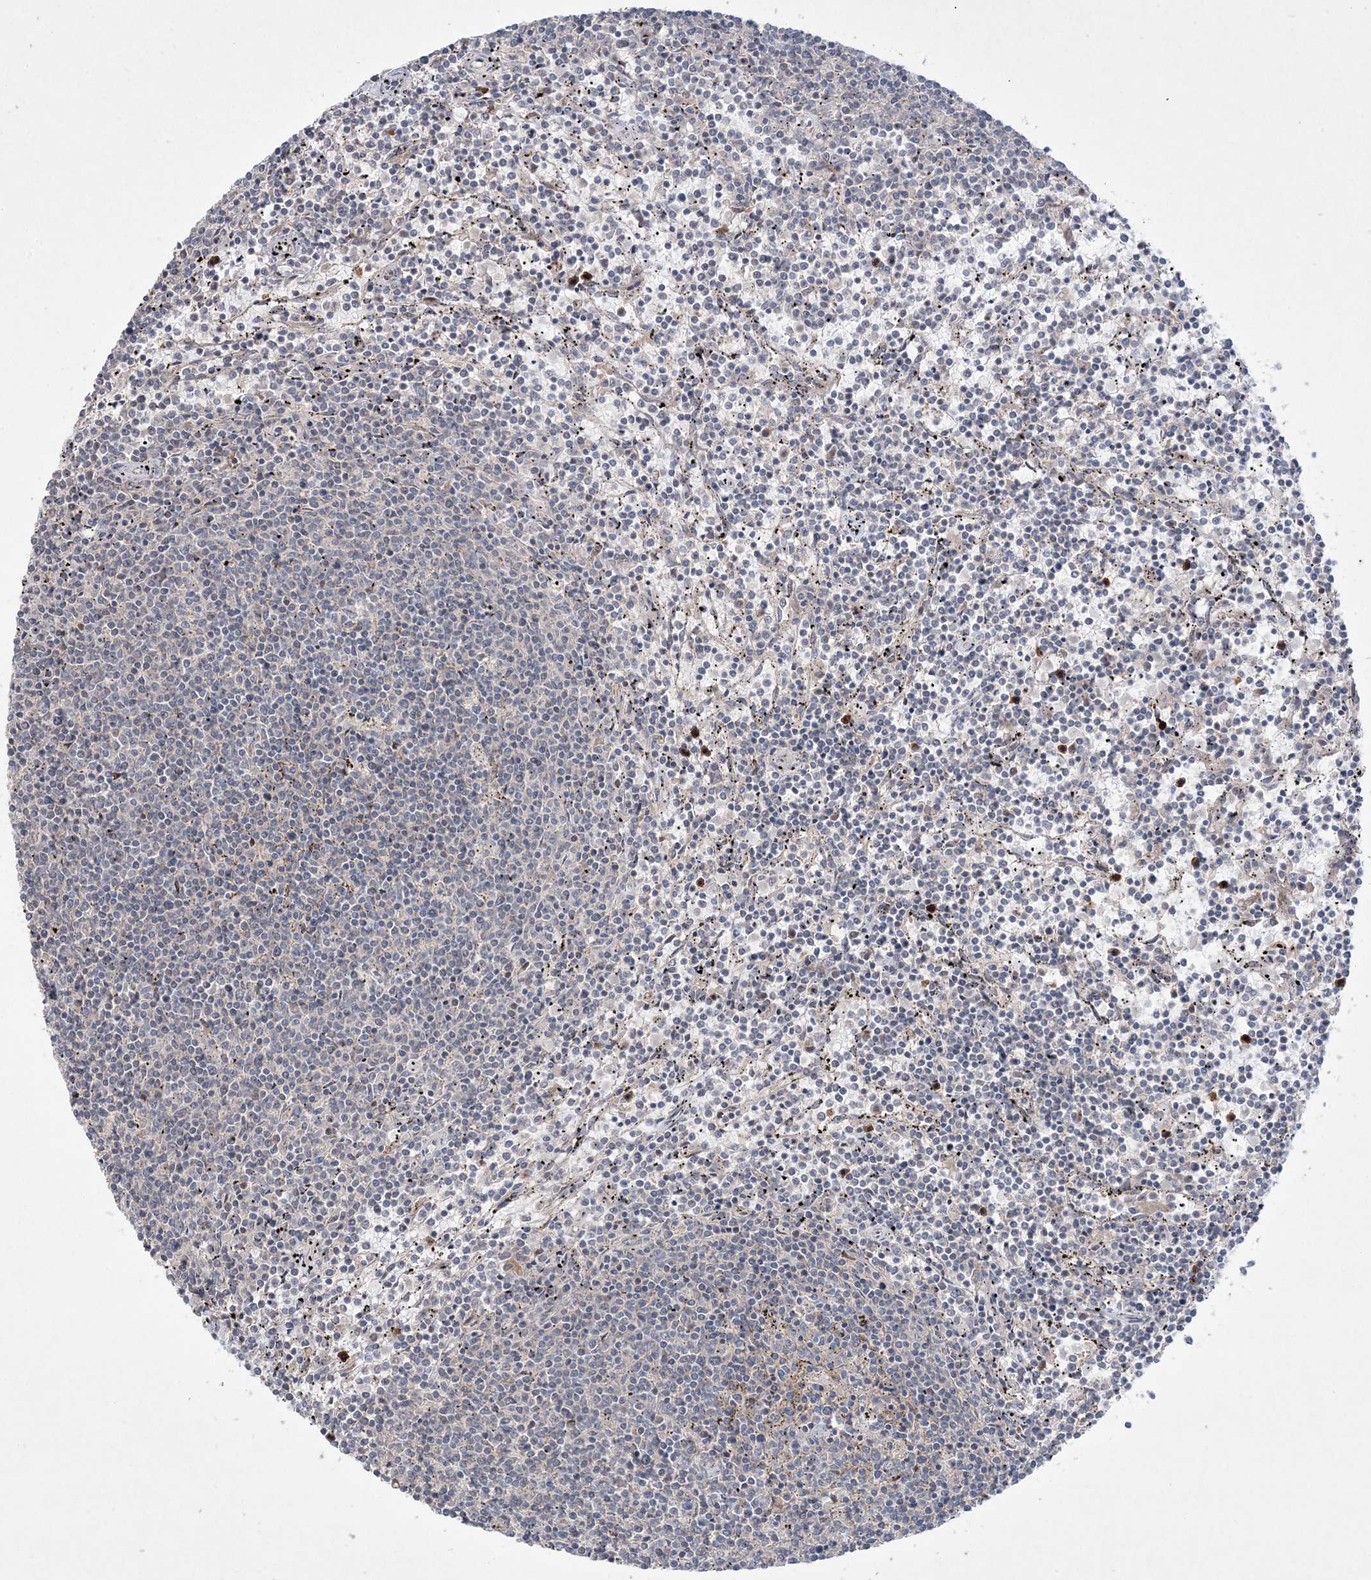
{"staining": {"intensity": "negative", "quantity": "none", "location": "none"}, "tissue": "lymphoma", "cell_type": "Tumor cells", "image_type": "cancer", "snomed": [{"axis": "morphology", "description": "Malignant lymphoma, non-Hodgkin's type, Low grade"}, {"axis": "topography", "description": "Spleen"}], "caption": "Immunohistochemistry (IHC) of human lymphoma displays no staining in tumor cells. The staining was performed using DAB to visualize the protein expression in brown, while the nuclei were stained in blue with hematoxylin (Magnification: 20x).", "gene": "CLNK", "patient": {"sex": "female", "age": 50}}